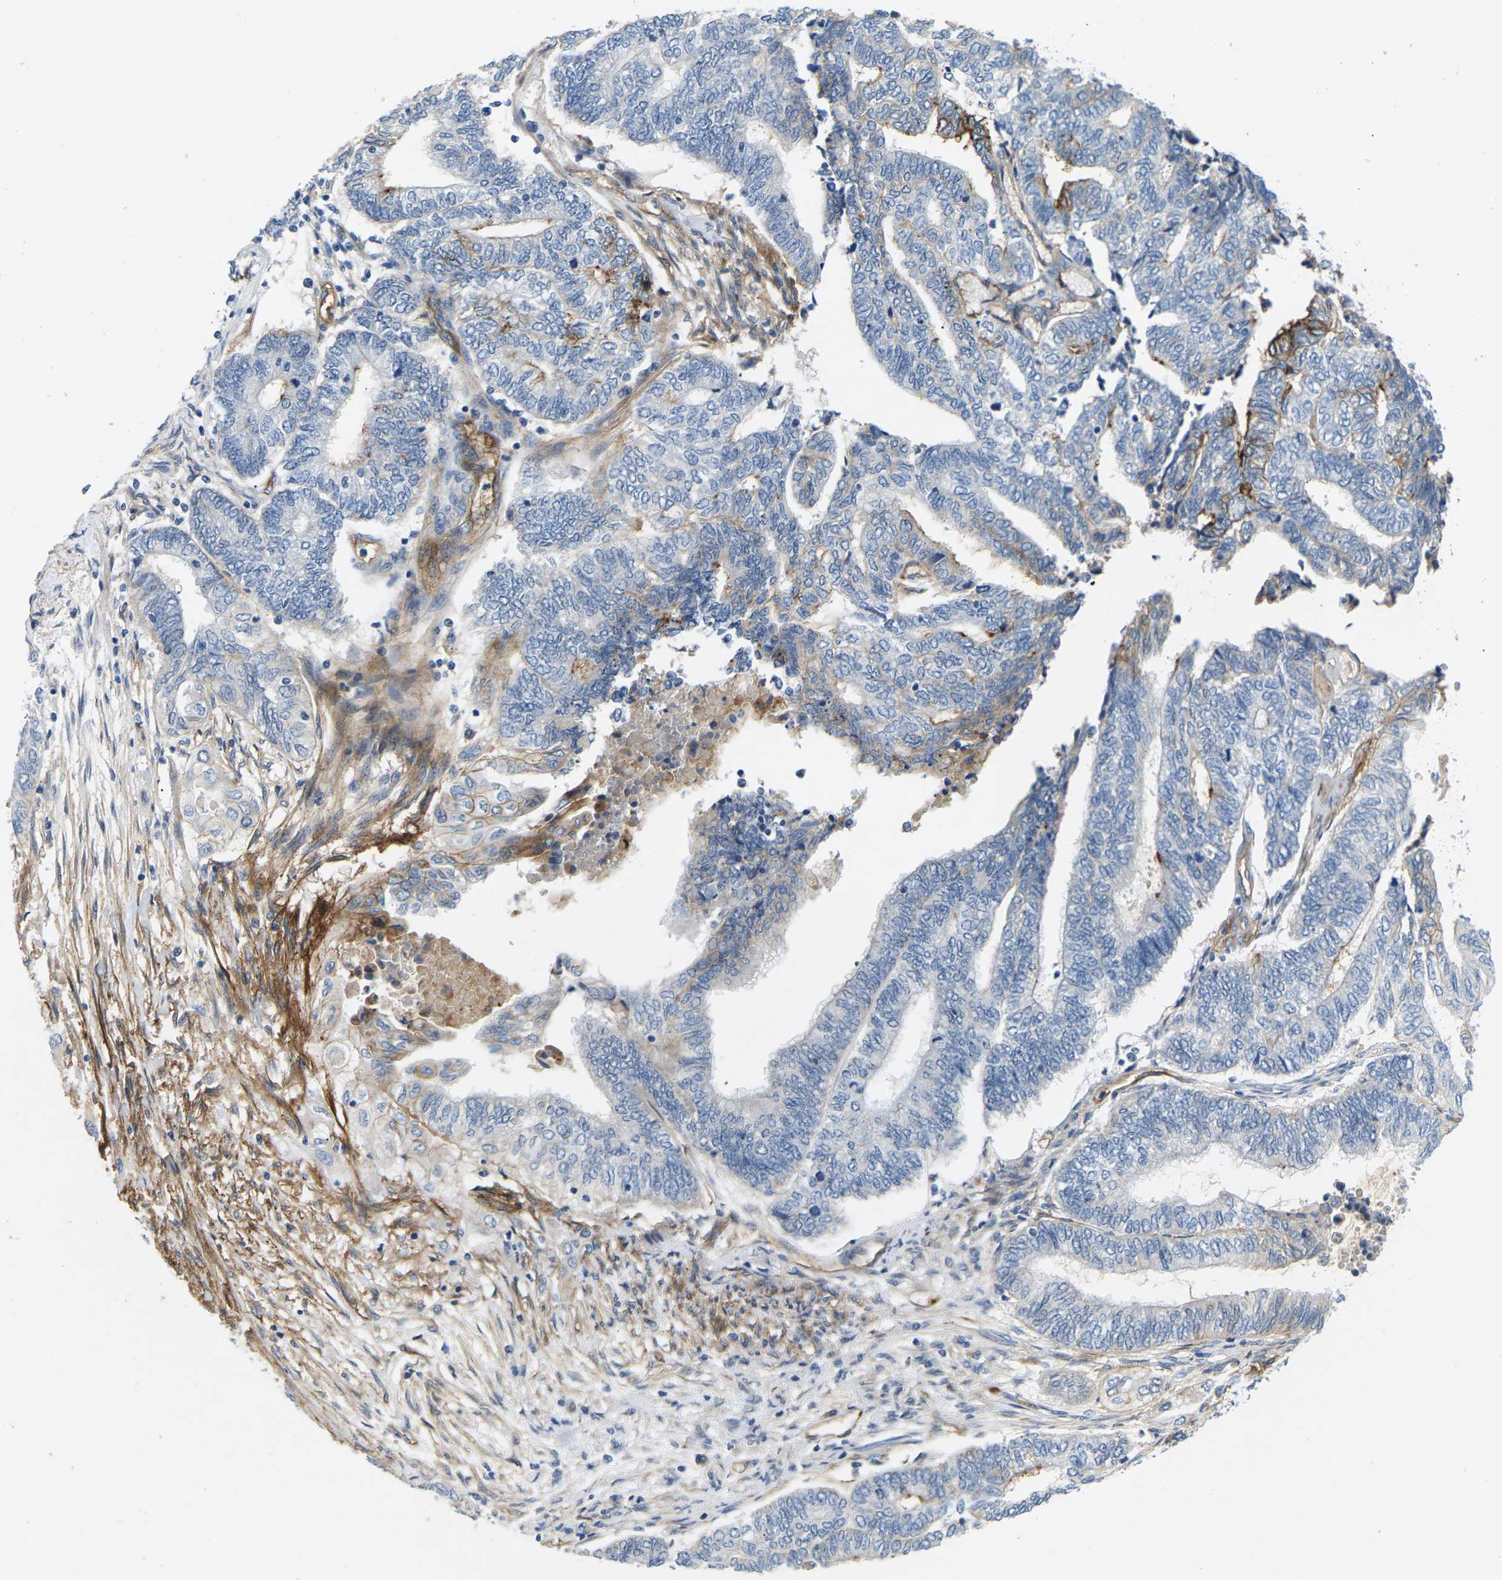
{"staining": {"intensity": "strong", "quantity": "<25%", "location": "cytoplasmic/membranous"}, "tissue": "endometrial cancer", "cell_type": "Tumor cells", "image_type": "cancer", "snomed": [{"axis": "morphology", "description": "Adenocarcinoma, NOS"}, {"axis": "topography", "description": "Uterus"}, {"axis": "topography", "description": "Endometrium"}], "caption": "Approximately <25% of tumor cells in human endometrial cancer display strong cytoplasmic/membranous protein positivity as visualized by brown immunohistochemical staining.", "gene": "ITGA5", "patient": {"sex": "female", "age": 70}}